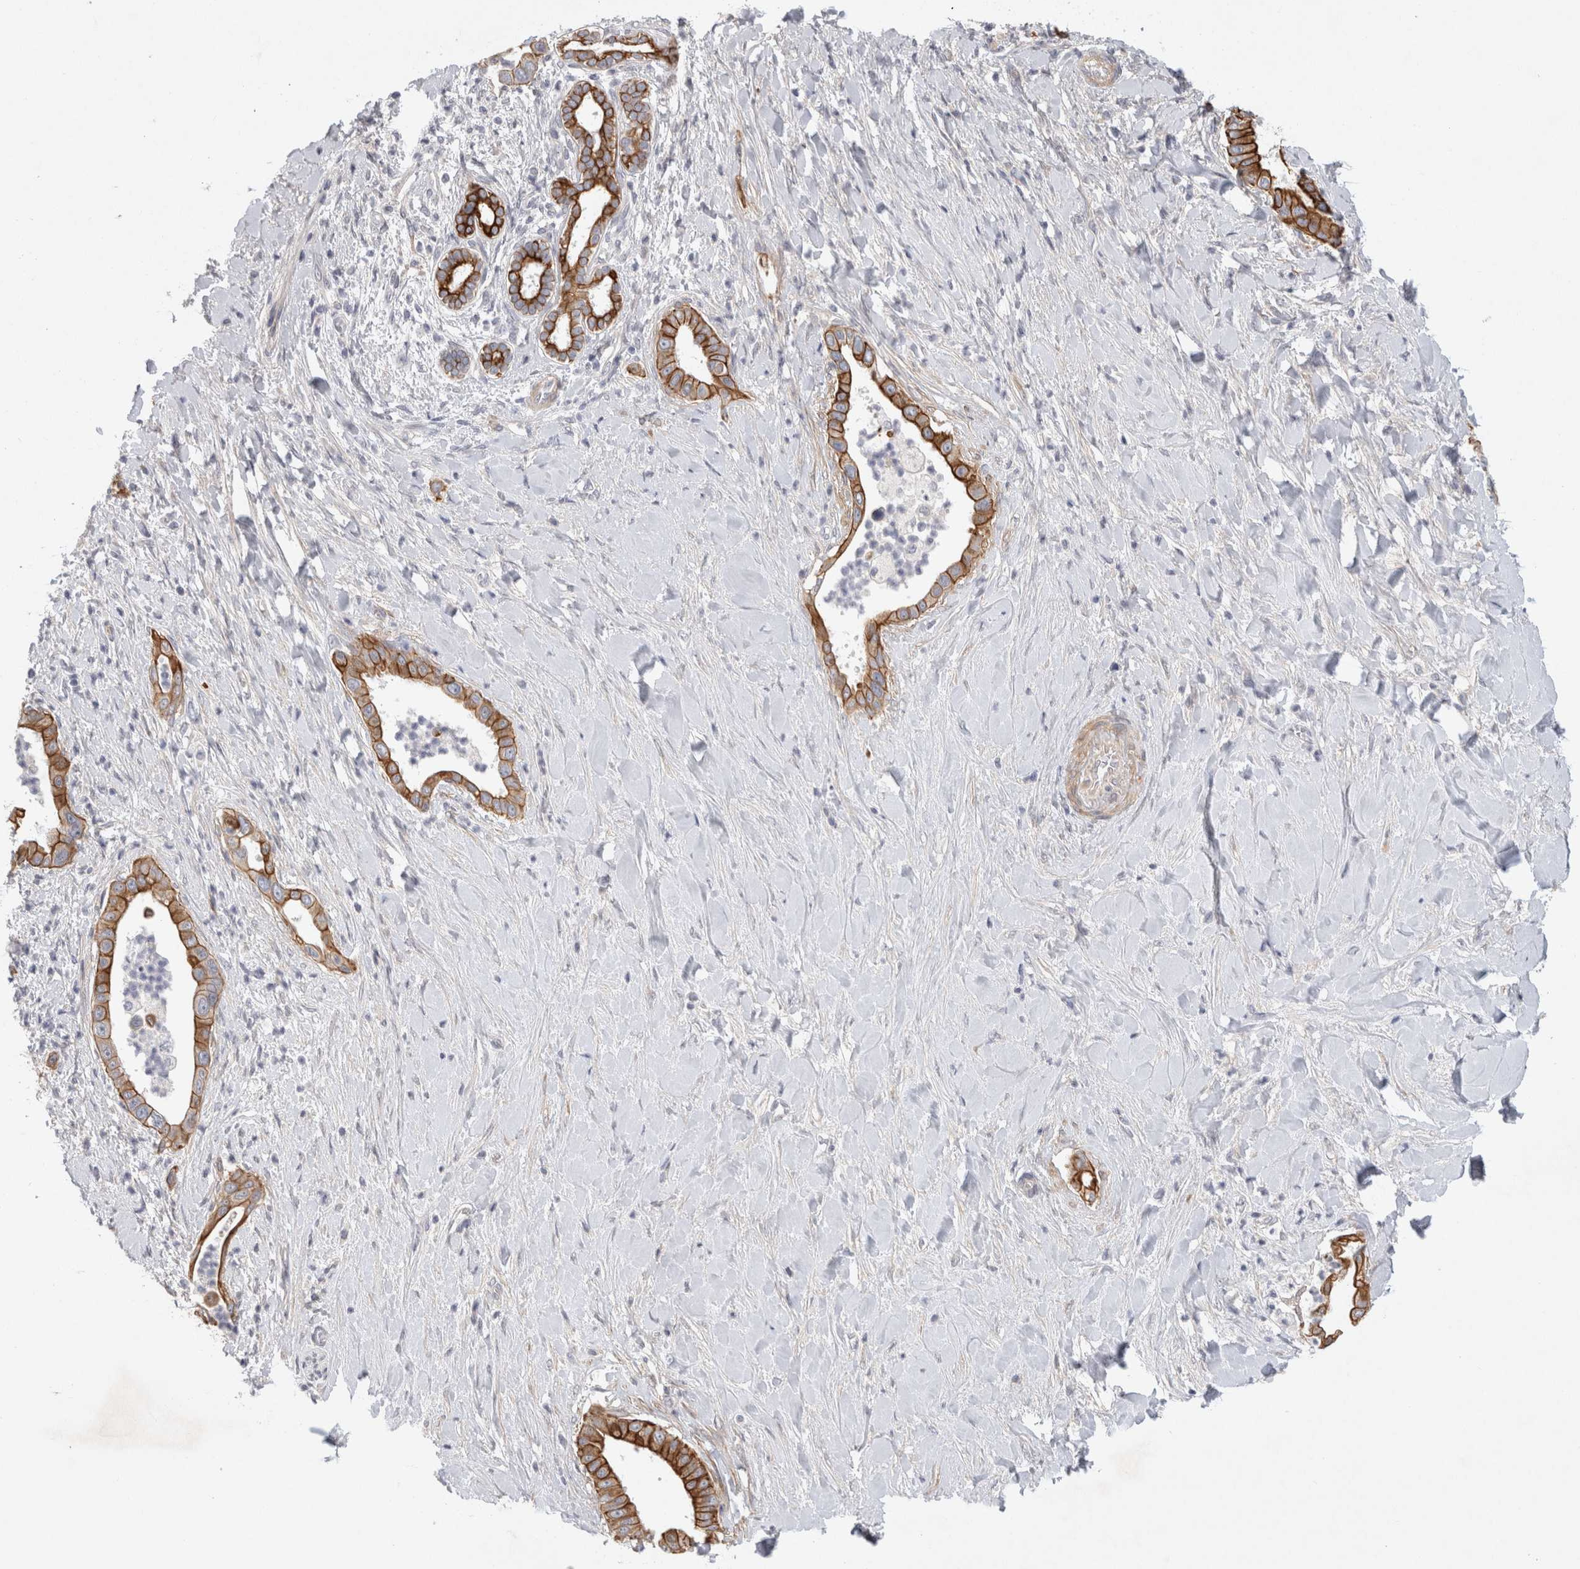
{"staining": {"intensity": "strong", "quantity": ">75%", "location": "cytoplasmic/membranous"}, "tissue": "liver cancer", "cell_type": "Tumor cells", "image_type": "cancer", "snomed": [{"axis": "morphology", "description": "Cholangiocarcinoma"}, {"axis": "topography", "description": "Liver"}], "caption": "About >75% of tumor cells in human liver cholangiocarcinoma reveal strong cytoplasmic/membranous protein positivity as visualized by brown immunohistochemical staining.", "gene": "BZW2", "patient": {"sex": "female", "age": 54}}